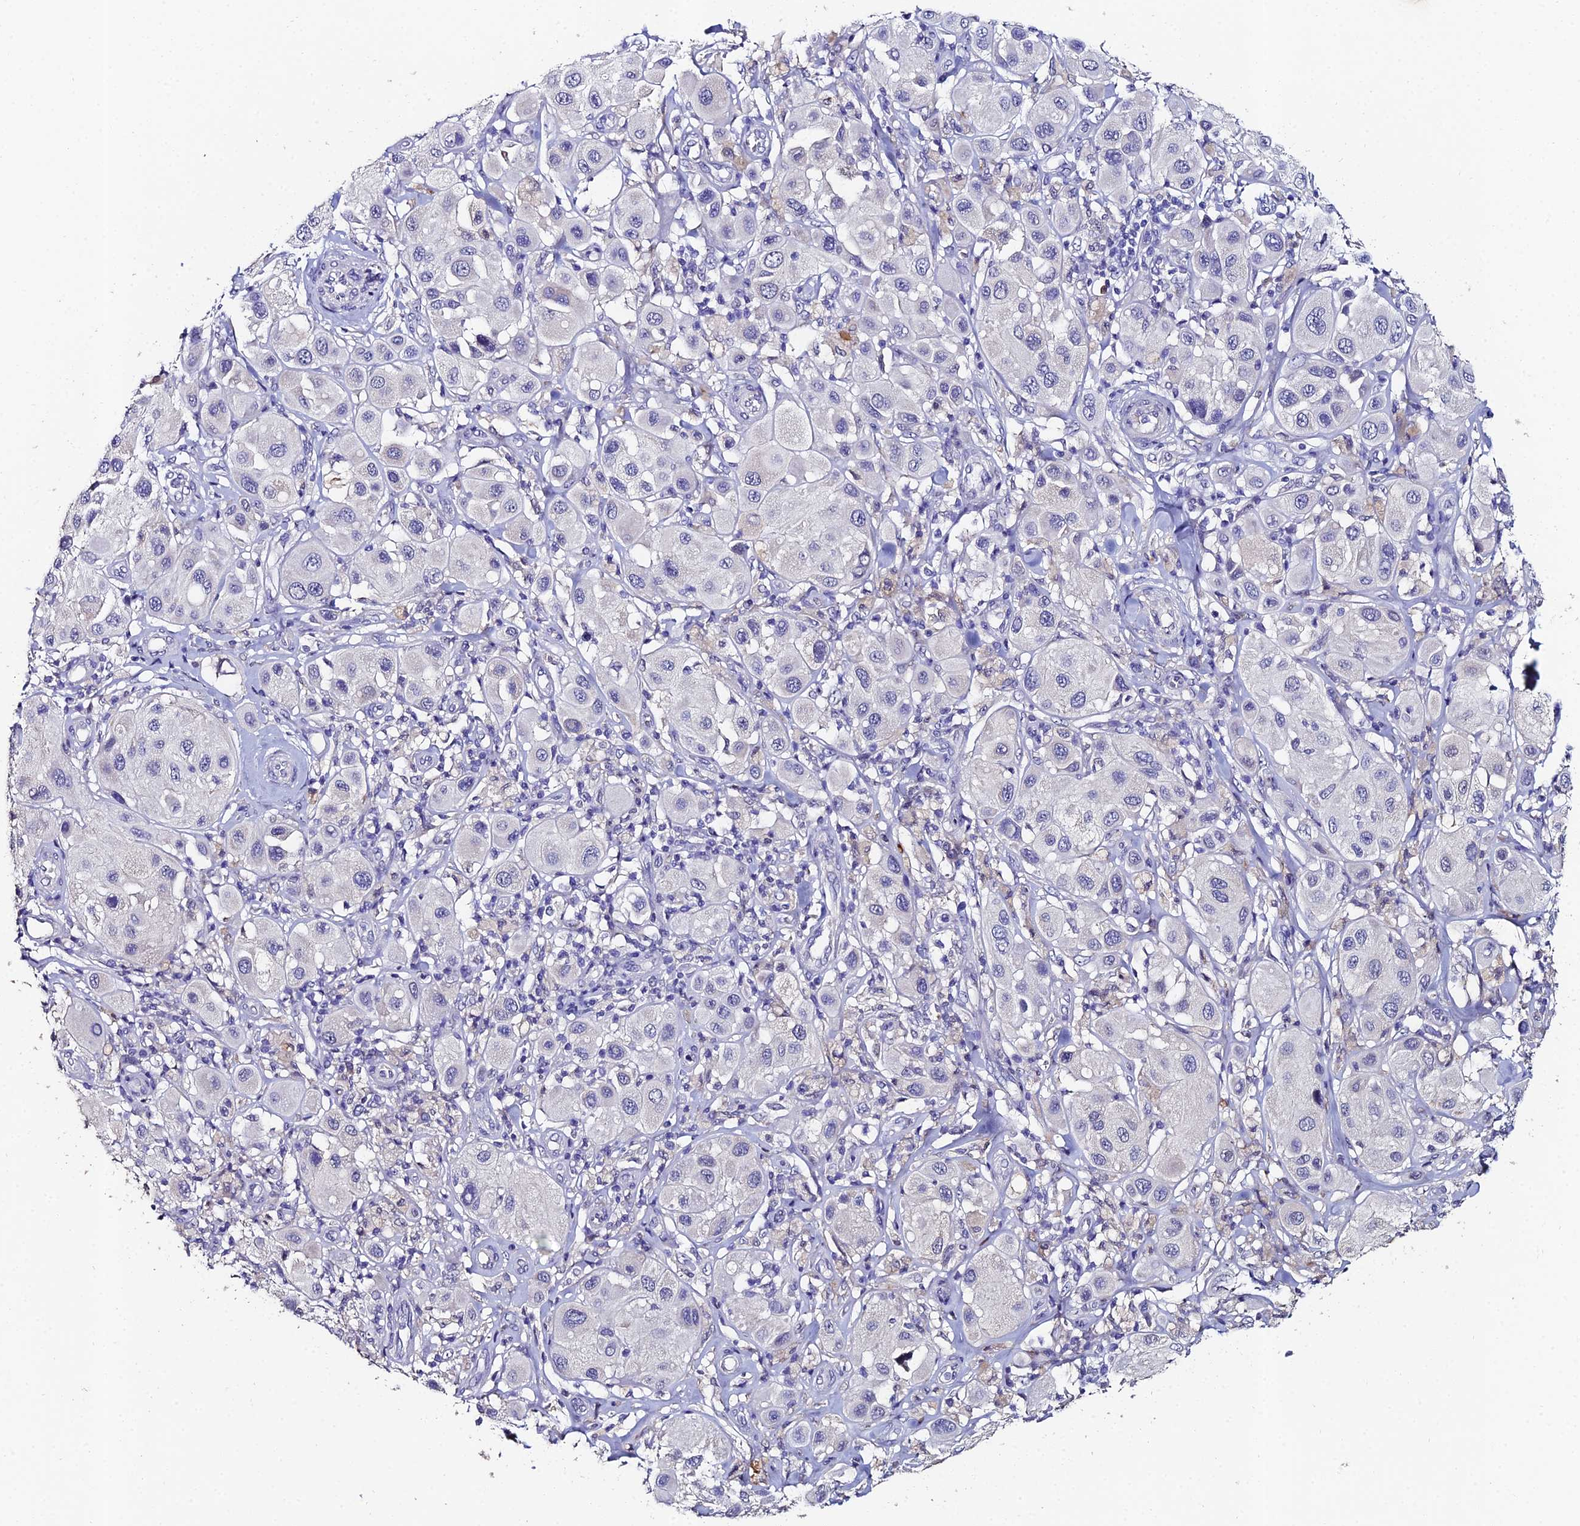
{"staining": {"intensity": "negative", "quantity": "none", "location": "none"}, "tissue": "melanoma", "cell_type": "Tumor cells", "image_type": "cancer", "snomed": [{"axis": "morphology", "description": "Malignant melanoma, Metastatic site"}, {"axis": "topography", "description": "Skin"}], "caption": "A photomicrograph of malignant melanoma (metastatic site) stained for a protein exhibits no brown staining in tumor cells.", "gene": "ESRRG", "patient": {"sex": "male", "age": 41}}